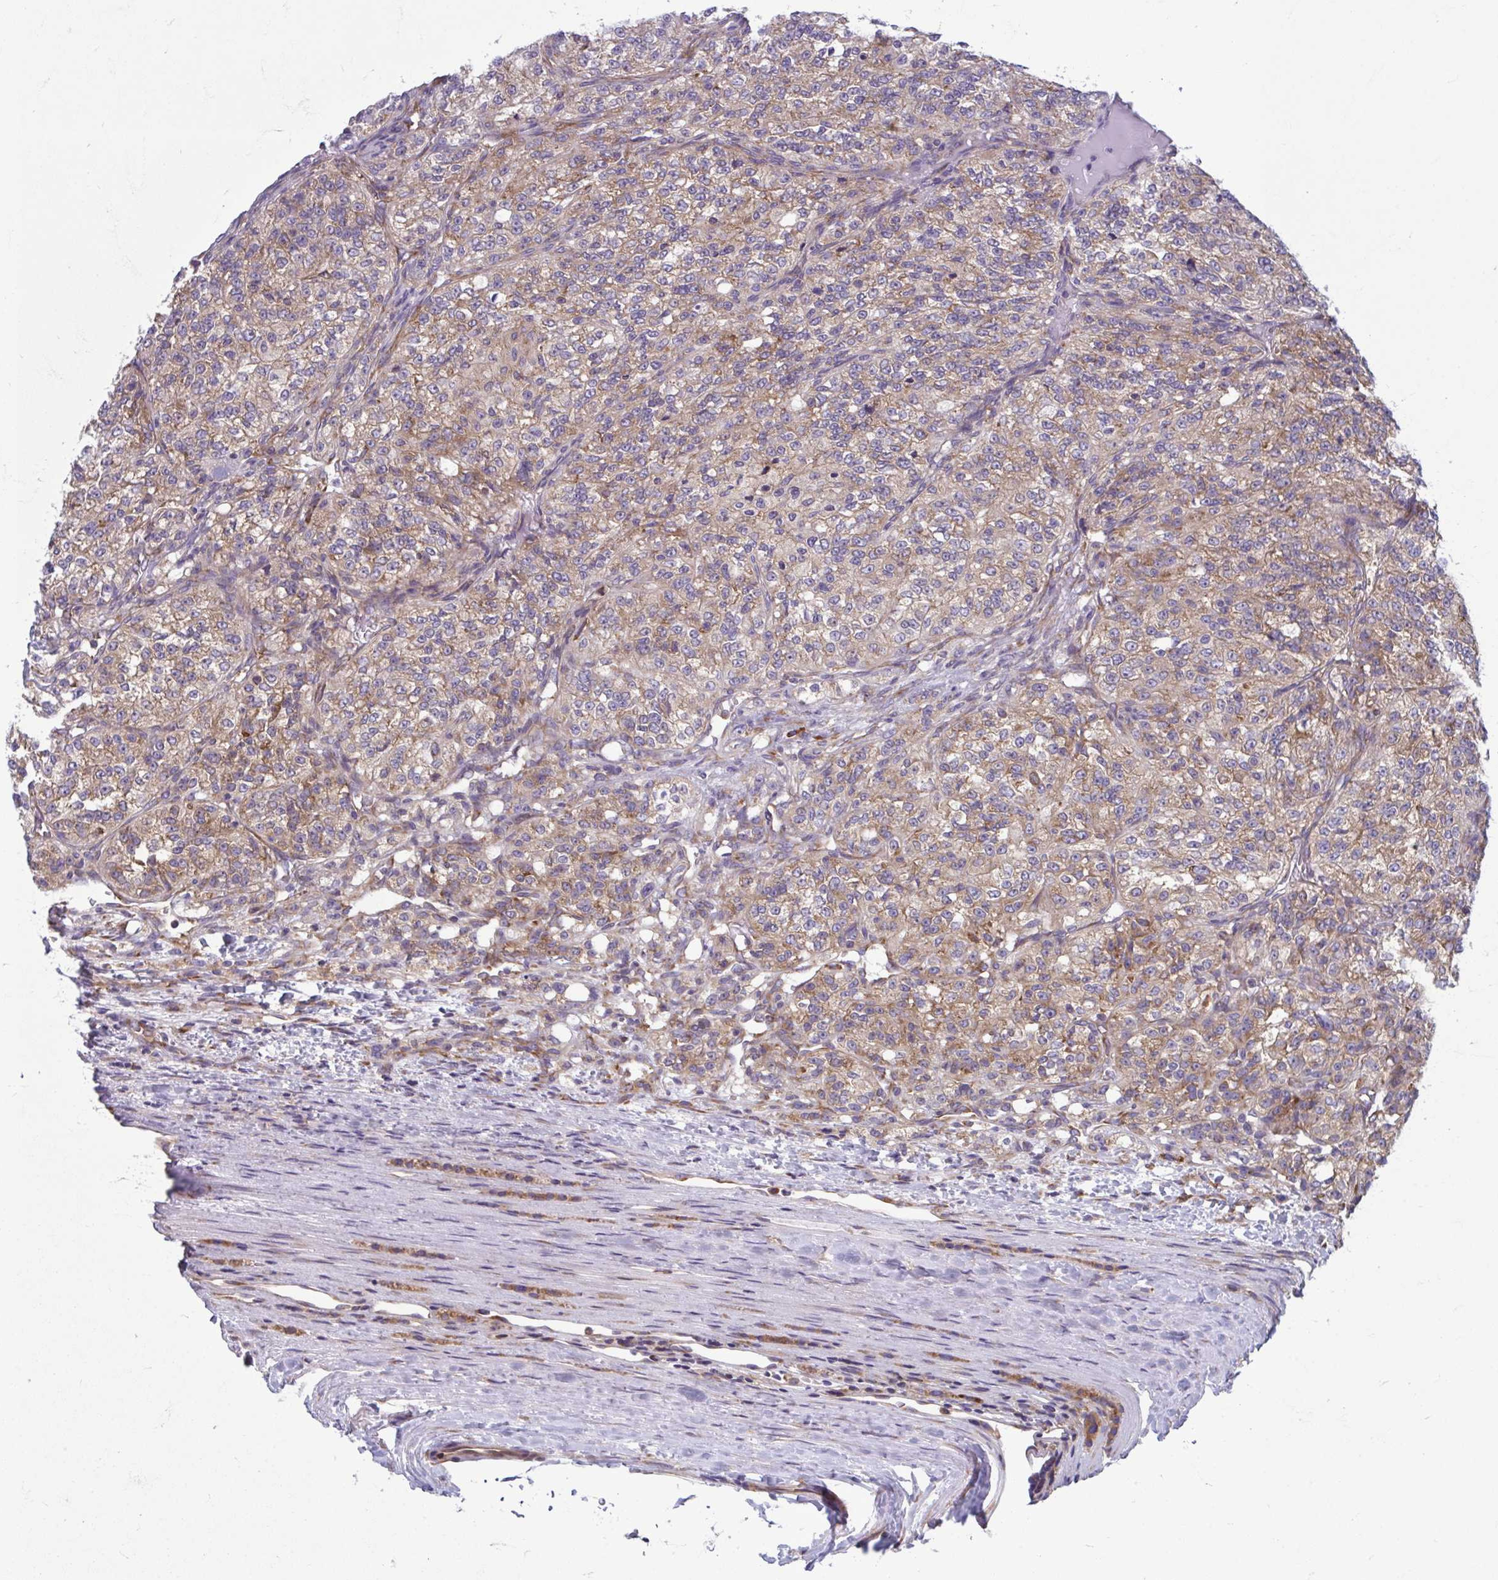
{"staining": {"intensity": "weak", "quantity": "25%-75%", "location": "cytoplasmic/membranous"}, "tissue": "renal cancer", "cell_type": "Tumor cells", "image_type": "cancer", "snomed": [{"axis": "morphology", "description": "Adenocarcinoma, NOS"}, {"axis": "topography", "description": "Kidney"}], "caption": "Renal cancer (adenocarcinoma) stained for a protein (brown) exhibits weak cytoplasmic/membranous positive expression in approximately 25%-75% of tumor cells.", "gene": "RPS16", "patient": {"sex": "female", "age": 63}}